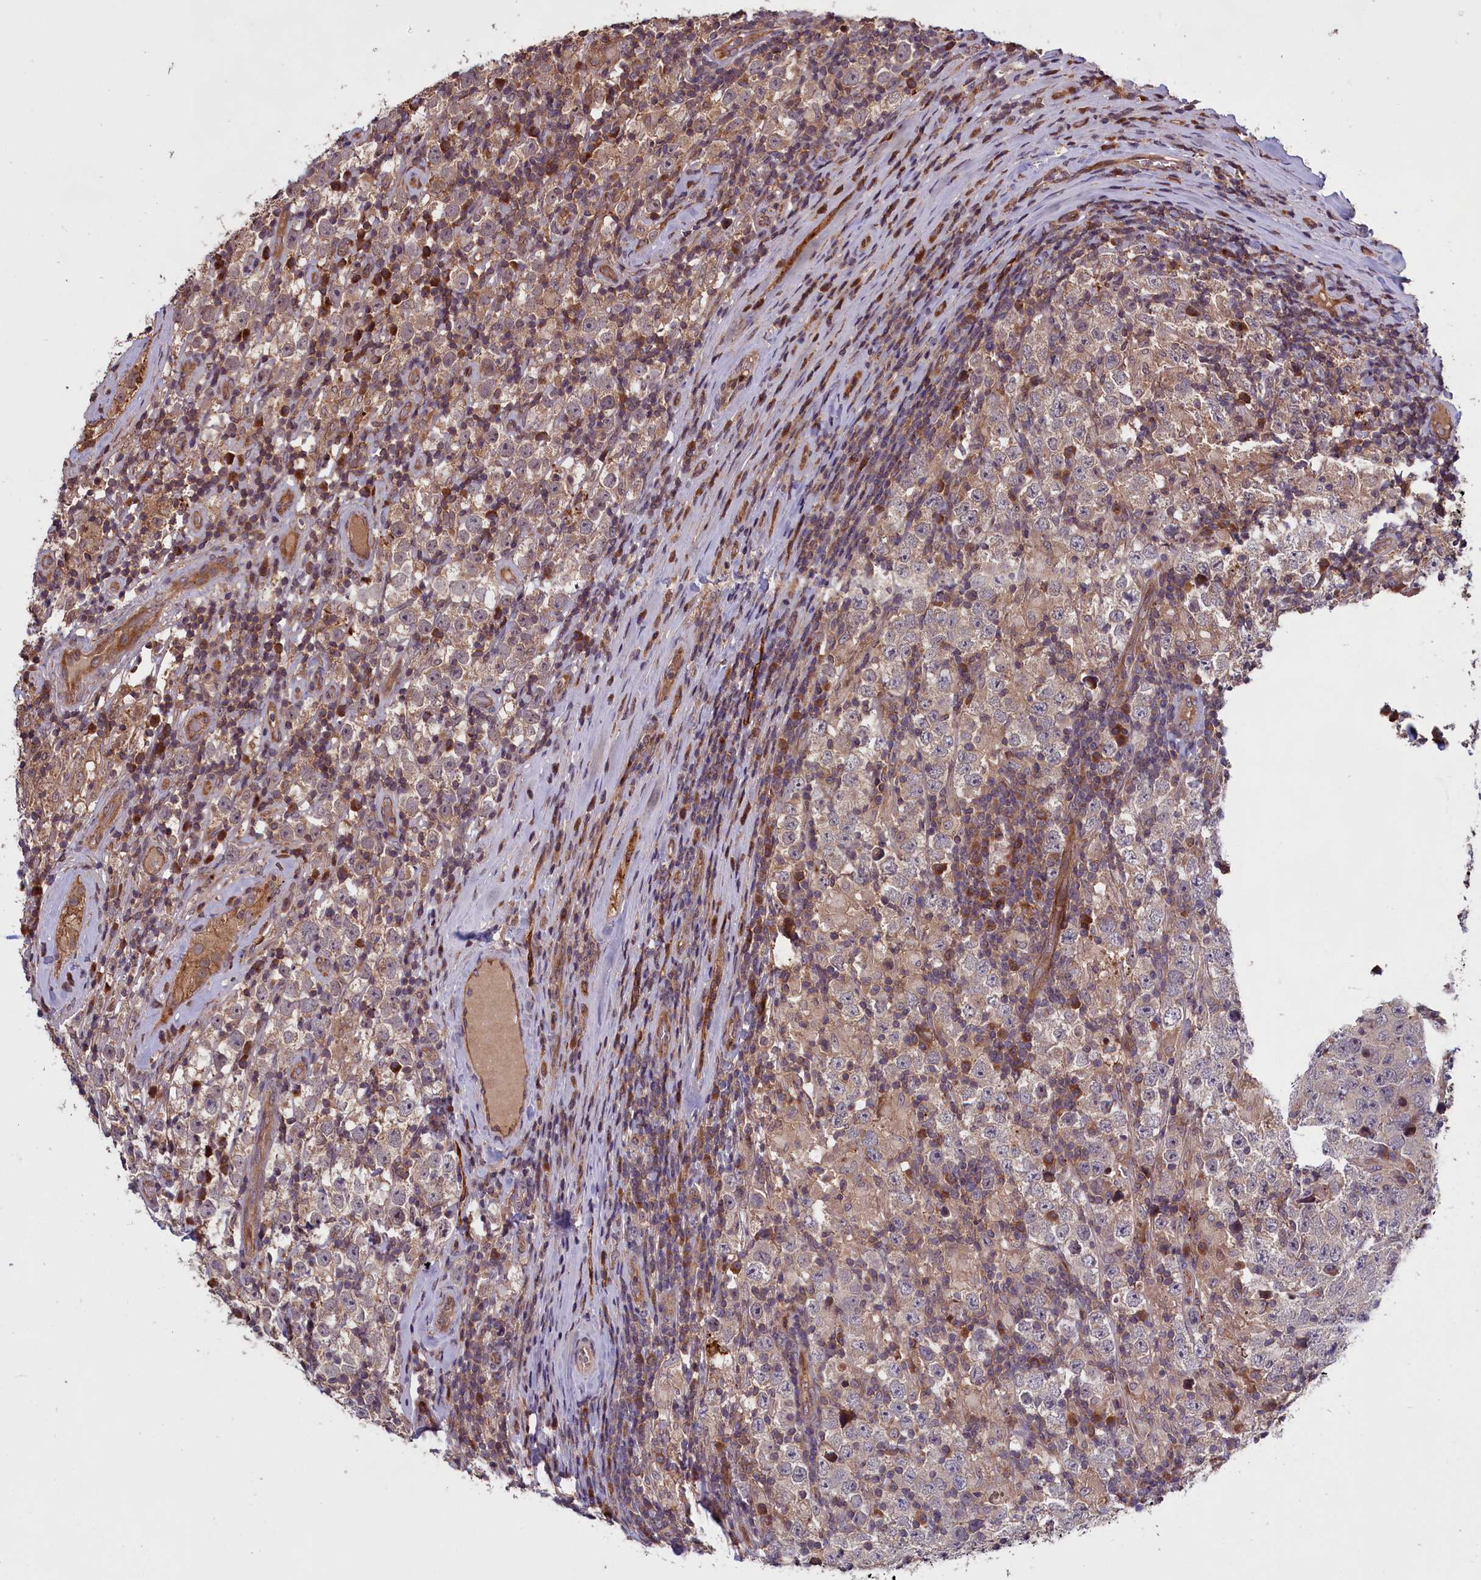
{"staining": {"intensity": "moderate", "quantity": "25%-75%", "location": "cytoplasmic/membranous"}, "tissue": "testis cancer", "cell_type": "Tumor cells", "image_type": "cancer", "snomed": [{"axis": "morphology", "description": "Normal tissue, NOS"}, {"axis": "morphology", "description": "Urothelial carcinoma, High grade"}, {"axis": "morphology", "description": "Seminoma, NOS"}, {"axis": "morphology", "description": "Carcinoma, Embryonal, NOS"}, {"axis": "topography", "description": "Urinary bladder"}, {"axis": "topography", "description": "Testis"}], "caption": "Protein analysis of urothelial carcinoma (high-grade) (testis) tissue displays moderate cytoplasmic/membranous positivity in approximately 25%-75% of tumor cells.", "gene": "DENND1B", "patient": {"sex": "male", "age": 41}}